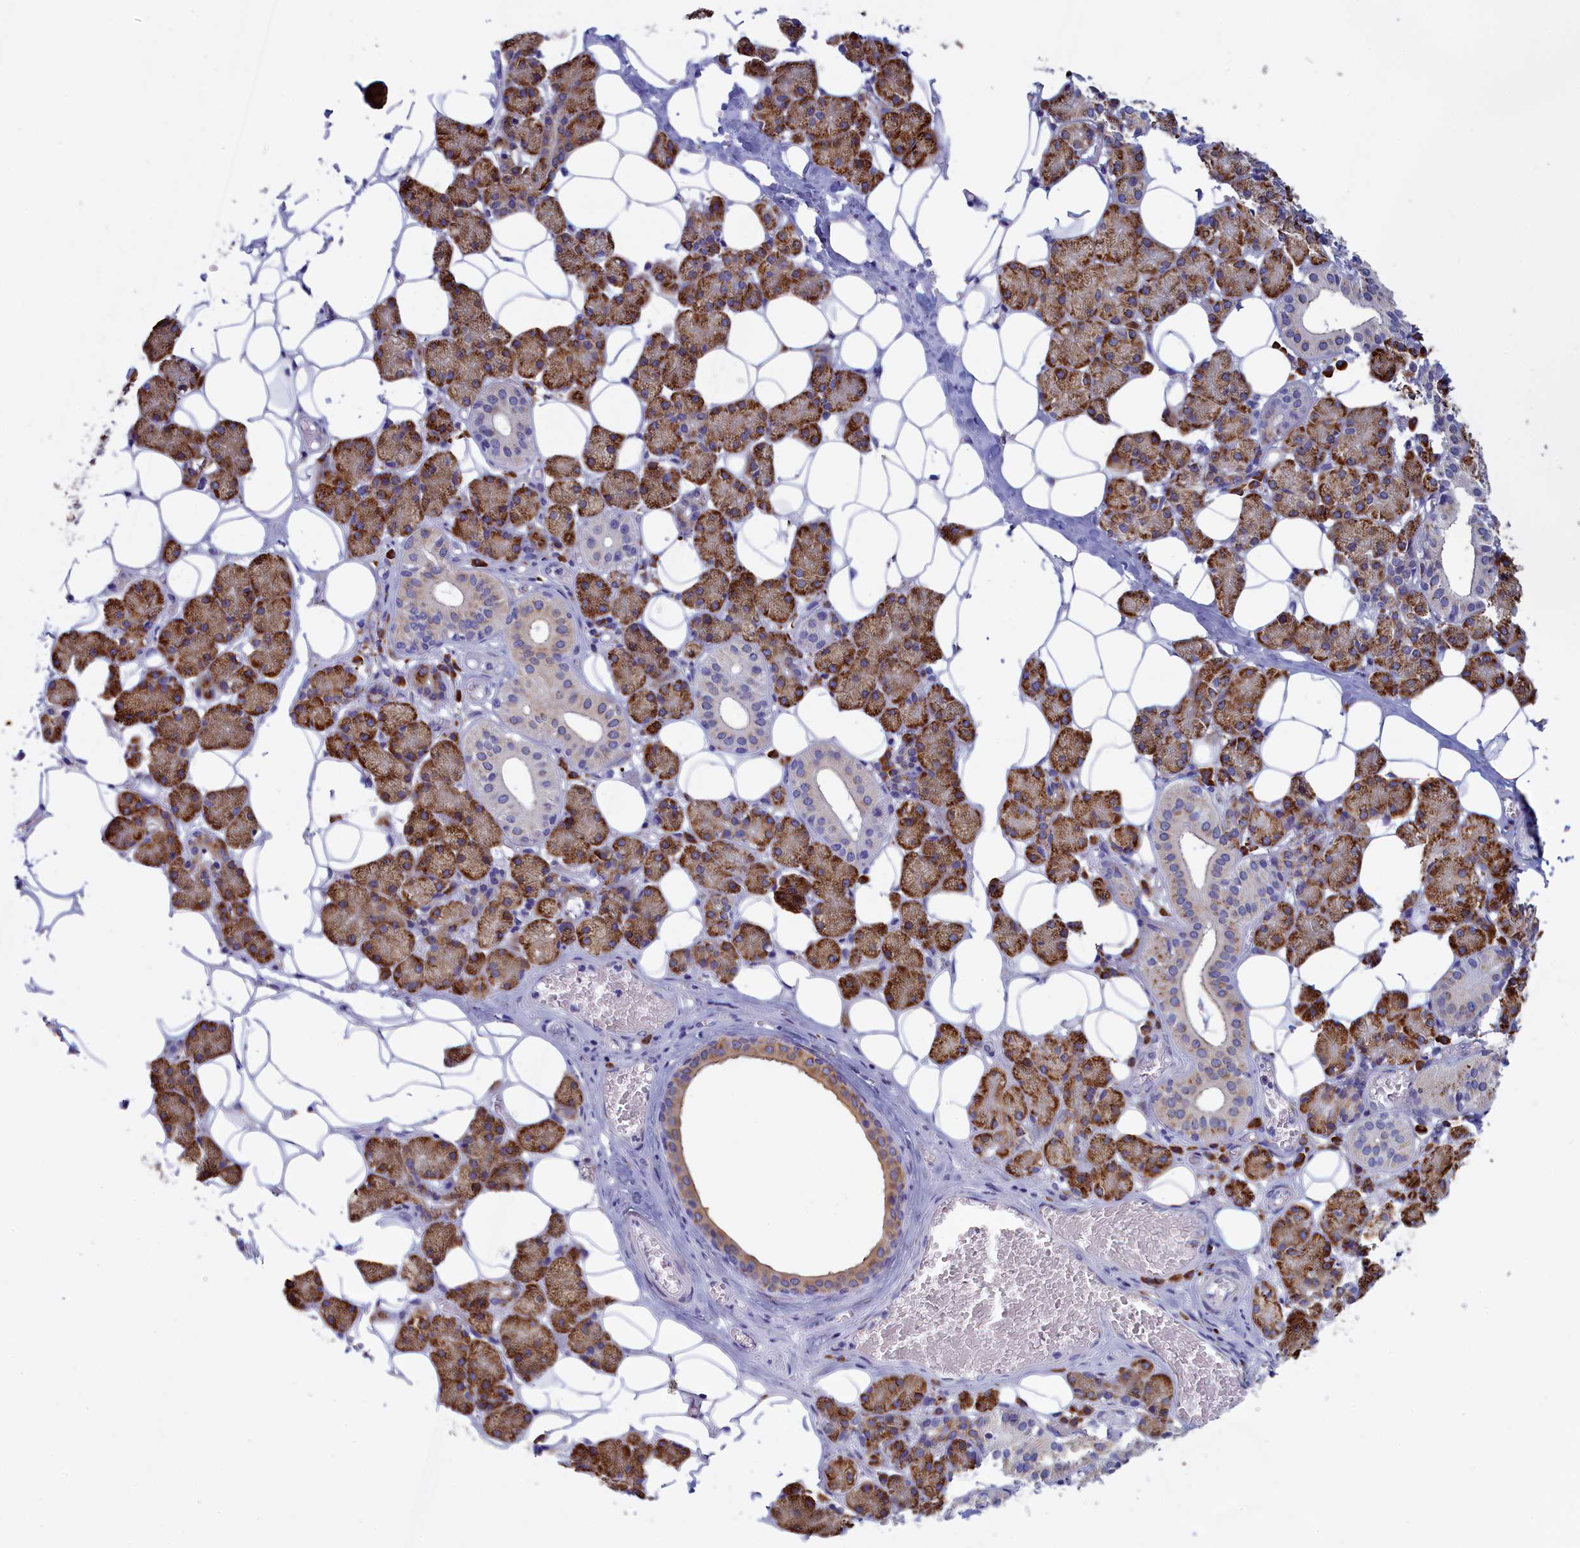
{"staining": {"intensity": "moderate", "quantity": ">75%", "location": "cytoplasmic/membranous"}, "tissue": "salivary gland", "cell_type": "Glandular cells", "image_type": "normal", "snomed": [{"axis": "morphology", "description": "Normal tissue, NOS"}, {"axis": "topography", "description": "Salivary gland"}], "caption": "This image reveals normal salivary gland stained with immunohistochemistry (IHC) to label a protein in brown. The cytoplasmic/membranous of glandular cells show moderate positivity for the protein. Nuclei are counter-stained blue.", "gene": "CCDC68", "patient": {"sex": "female", "age": 33}}